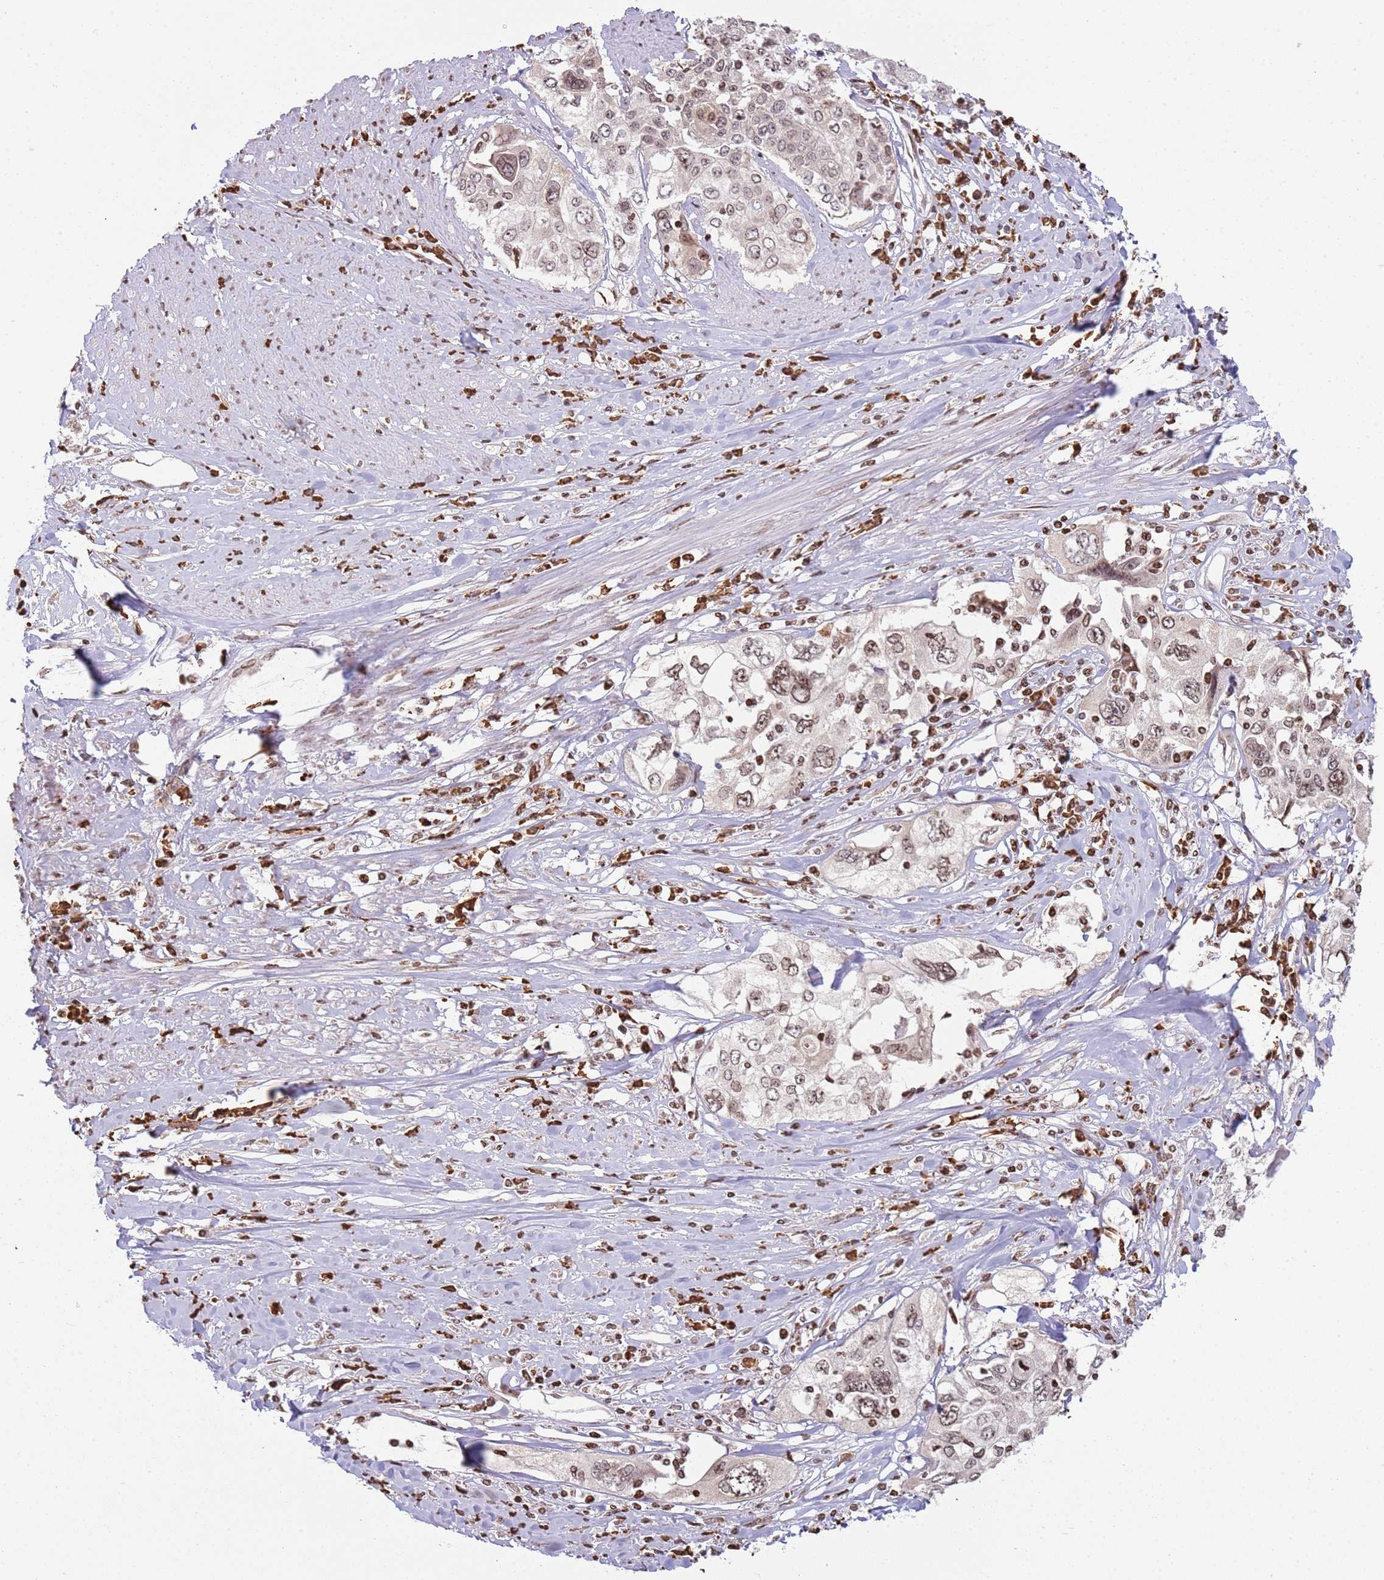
{"staining": {"intensity": "moderate", "quantity": ">75%", "location": "cytoplasmic/membranous,nuclear"}, "tissue": "cervical cancer", "cell_type": "Tumor cells", "image_type": "cancer", "snomed": [{"axis": "morphology", "description": "Squamous cell carcinoma, NOS"}, {"axis": "topography", "description": "Cervix"}], "caption": "Brown immunohistochemical staining in human cervical cancer (squamous cell carcinoma) displays moderate cytoplasmic/membranous and nuclear positivity in approximately >75% of tumor cells.", "gene": "SCAF1", "patient": {"sex": "female", "age": 31}}